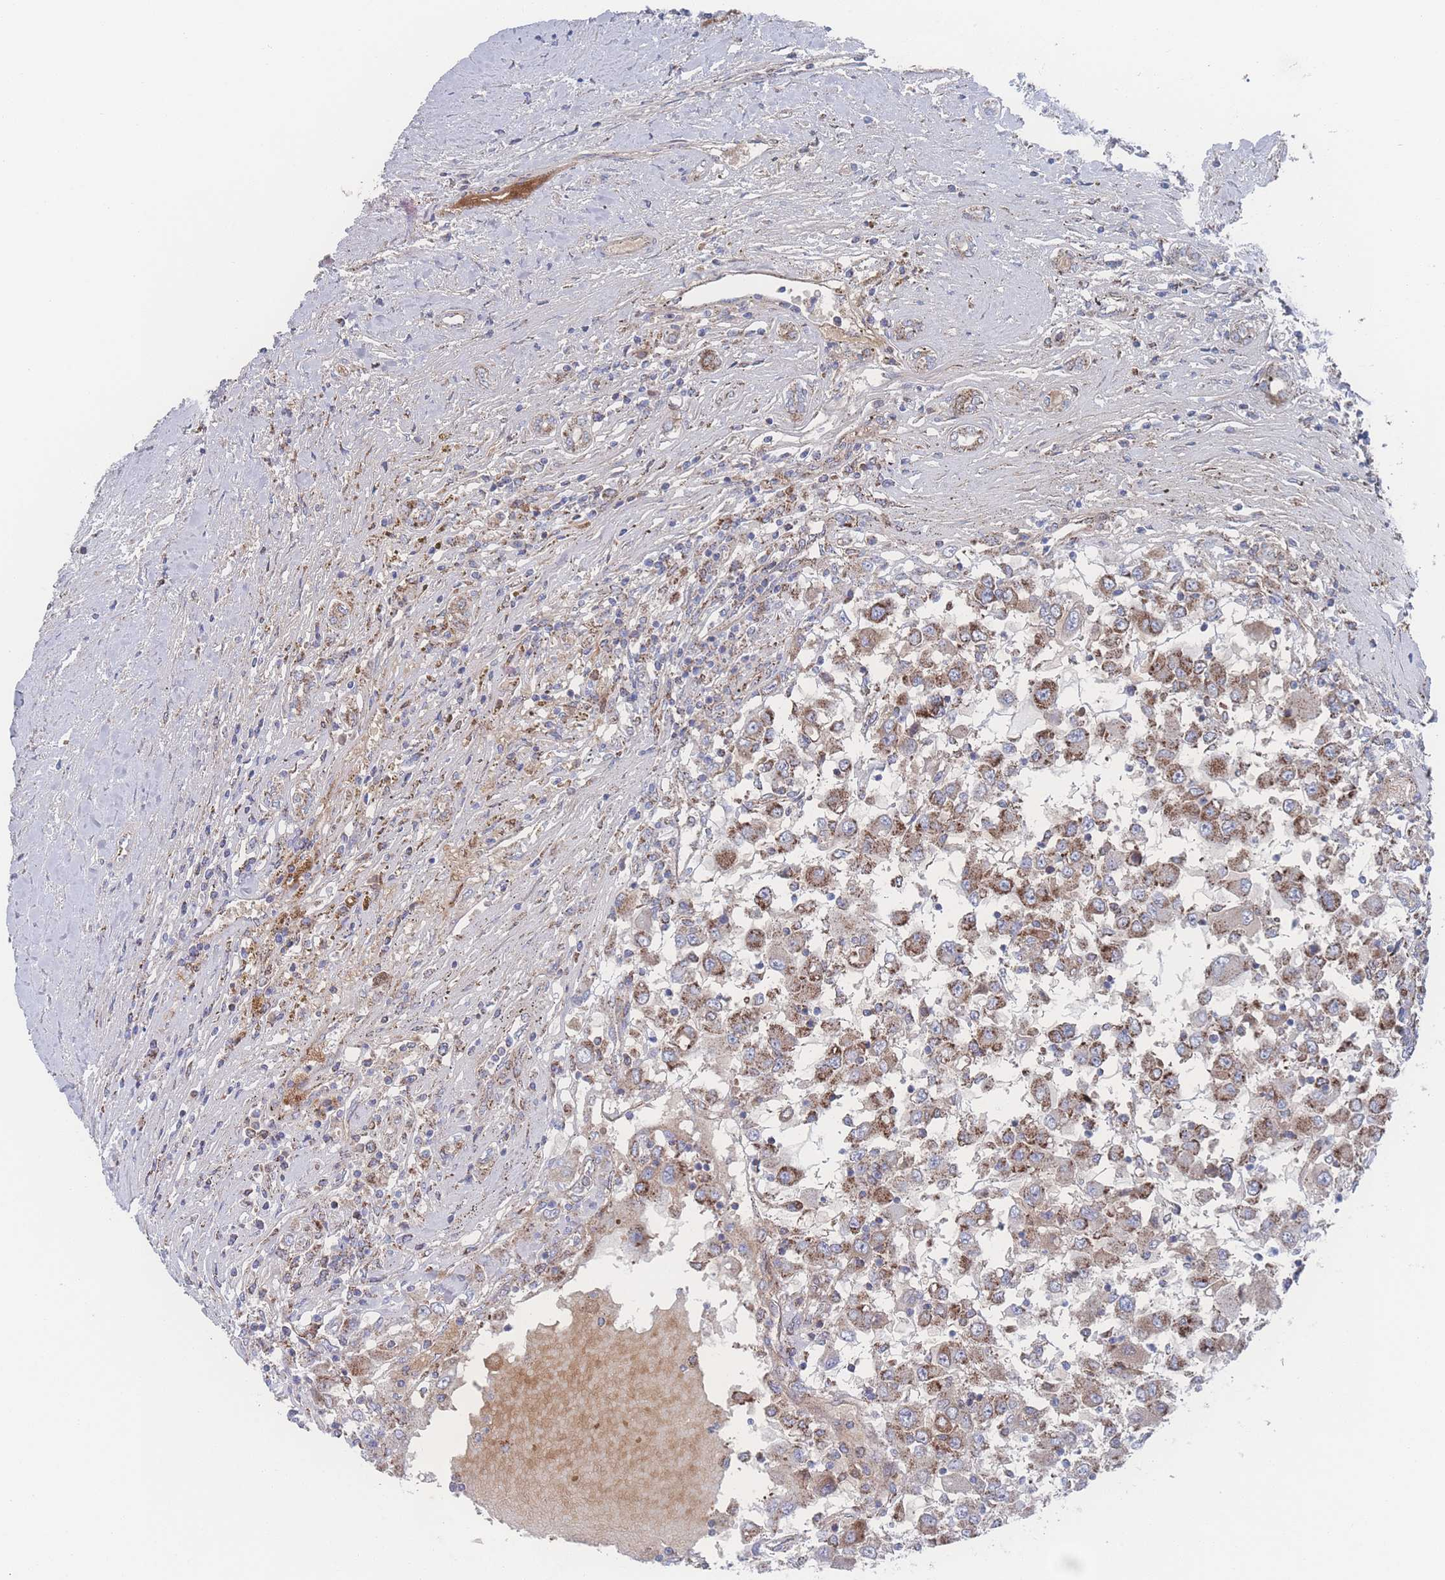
{"staining": {"intensity": "moderate", "quantity": "25%-75%", "location": "cytoplasmic/membranous"}, "tissue": "renal cancer", "cell_type": "Tumor cells", "image_type": "cancer", "snomed": [{"axis": "morphology", "description": "Adenocarcinoma, NOS"}, {"axis": "topography", "description": "Kidney"}], "caption": "Protein expression analysis of human renal cancer reveals moderate cytoplasmic/membranous expression in approximately 25%-75% of tumor cells.", "gene": "PEX14", "patient": {"sex": "female", "age": 67}}